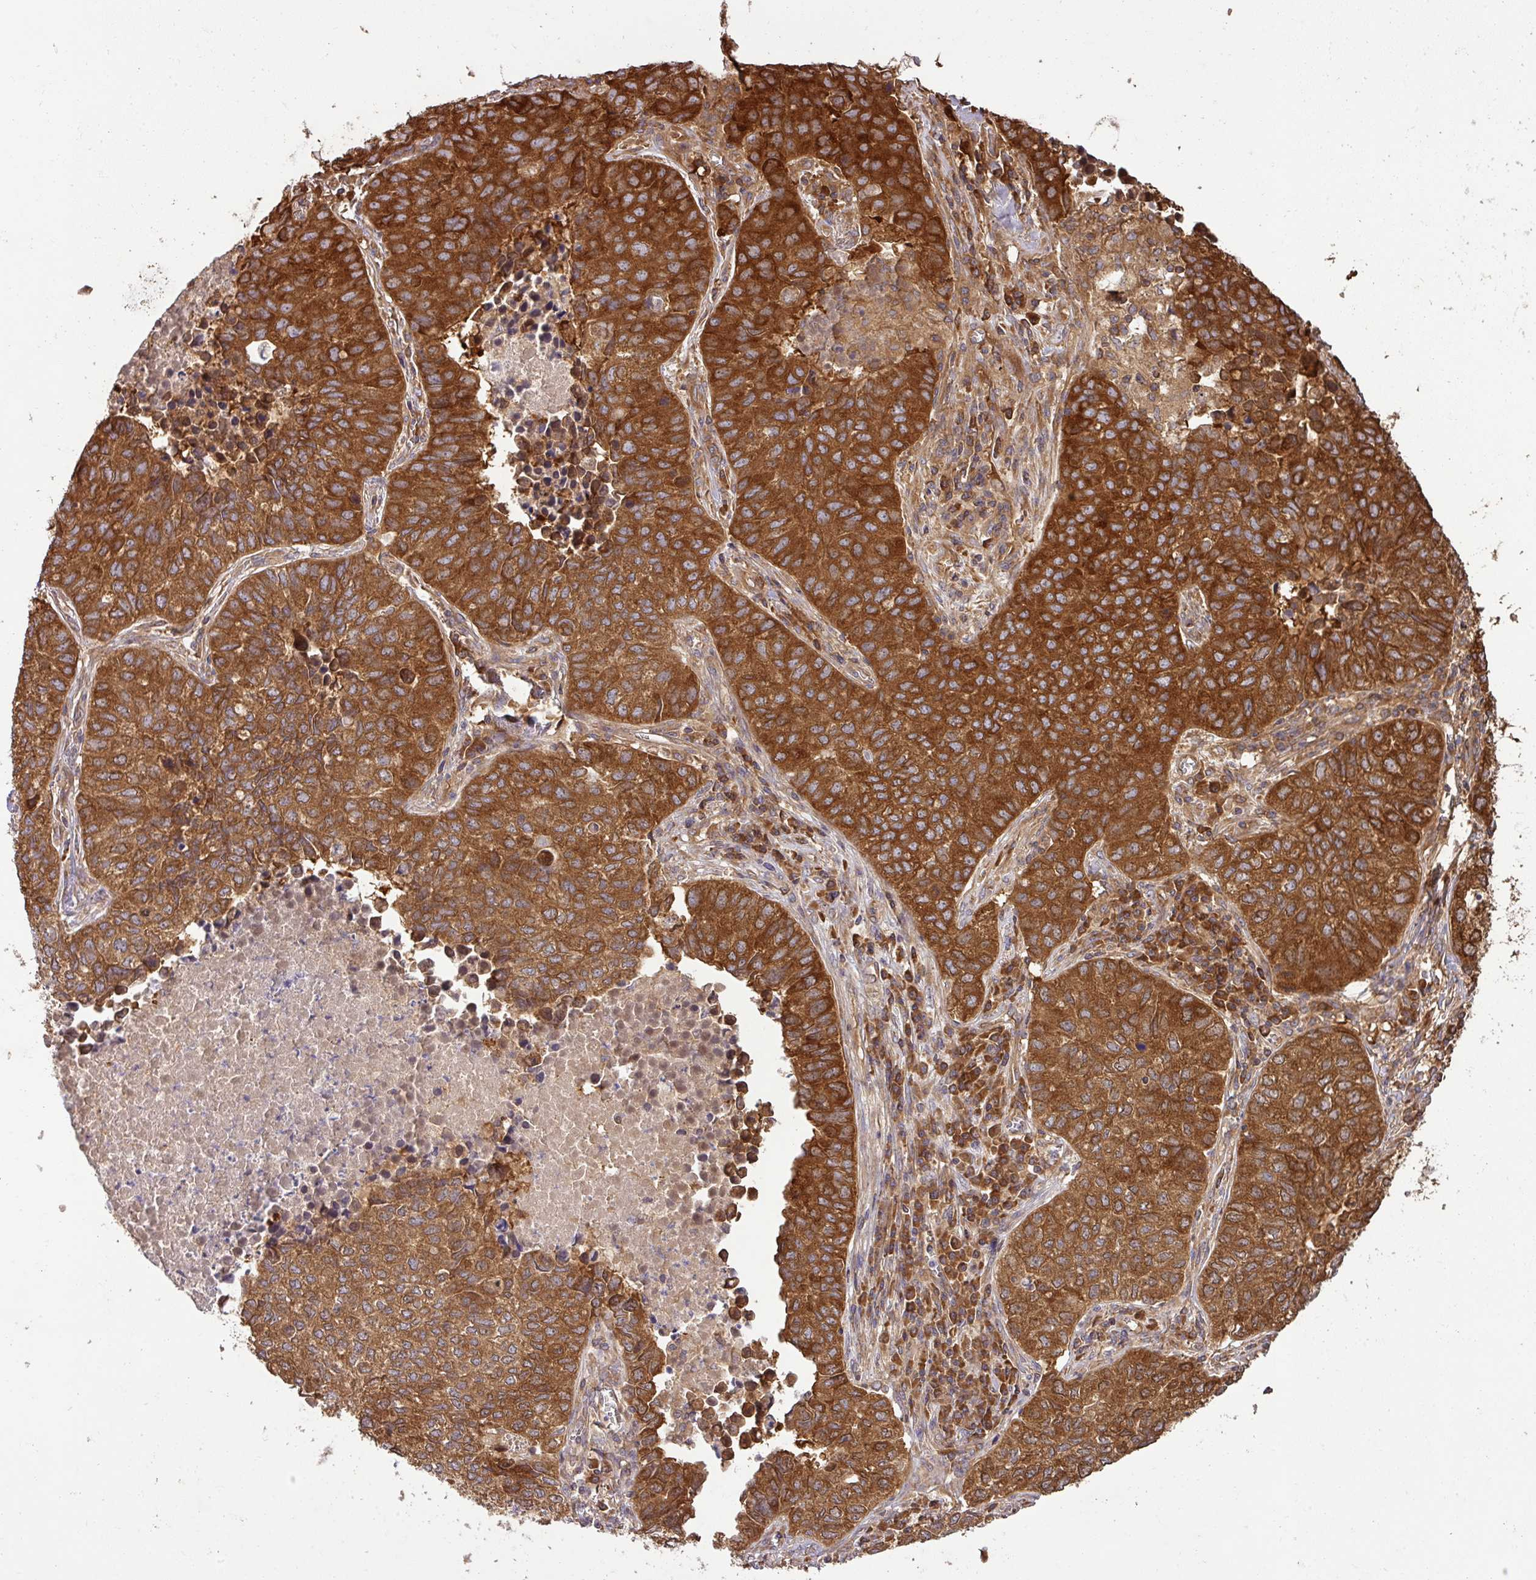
{"staining": {"intensity": "strong", "quantity": ">75%", "location": "cytoplasmic/membranous"}, "tissue": "lung cancer", "cell_type": "Tumor cells", "image_type": "cancer", "snomed": [{"axis": "morphology", "description": "Adenocarcinoma, NOS"}, {"axis": "topography", "description": "Lung"}], "caption": "Immunohistochemical staining of lung cancer reveals high levels of strong cytoplasmic/membranous expression in approximately >75% of tumor cells.", "gene": "GSPT1", "patient": {"sex": "female", "age": 50}}